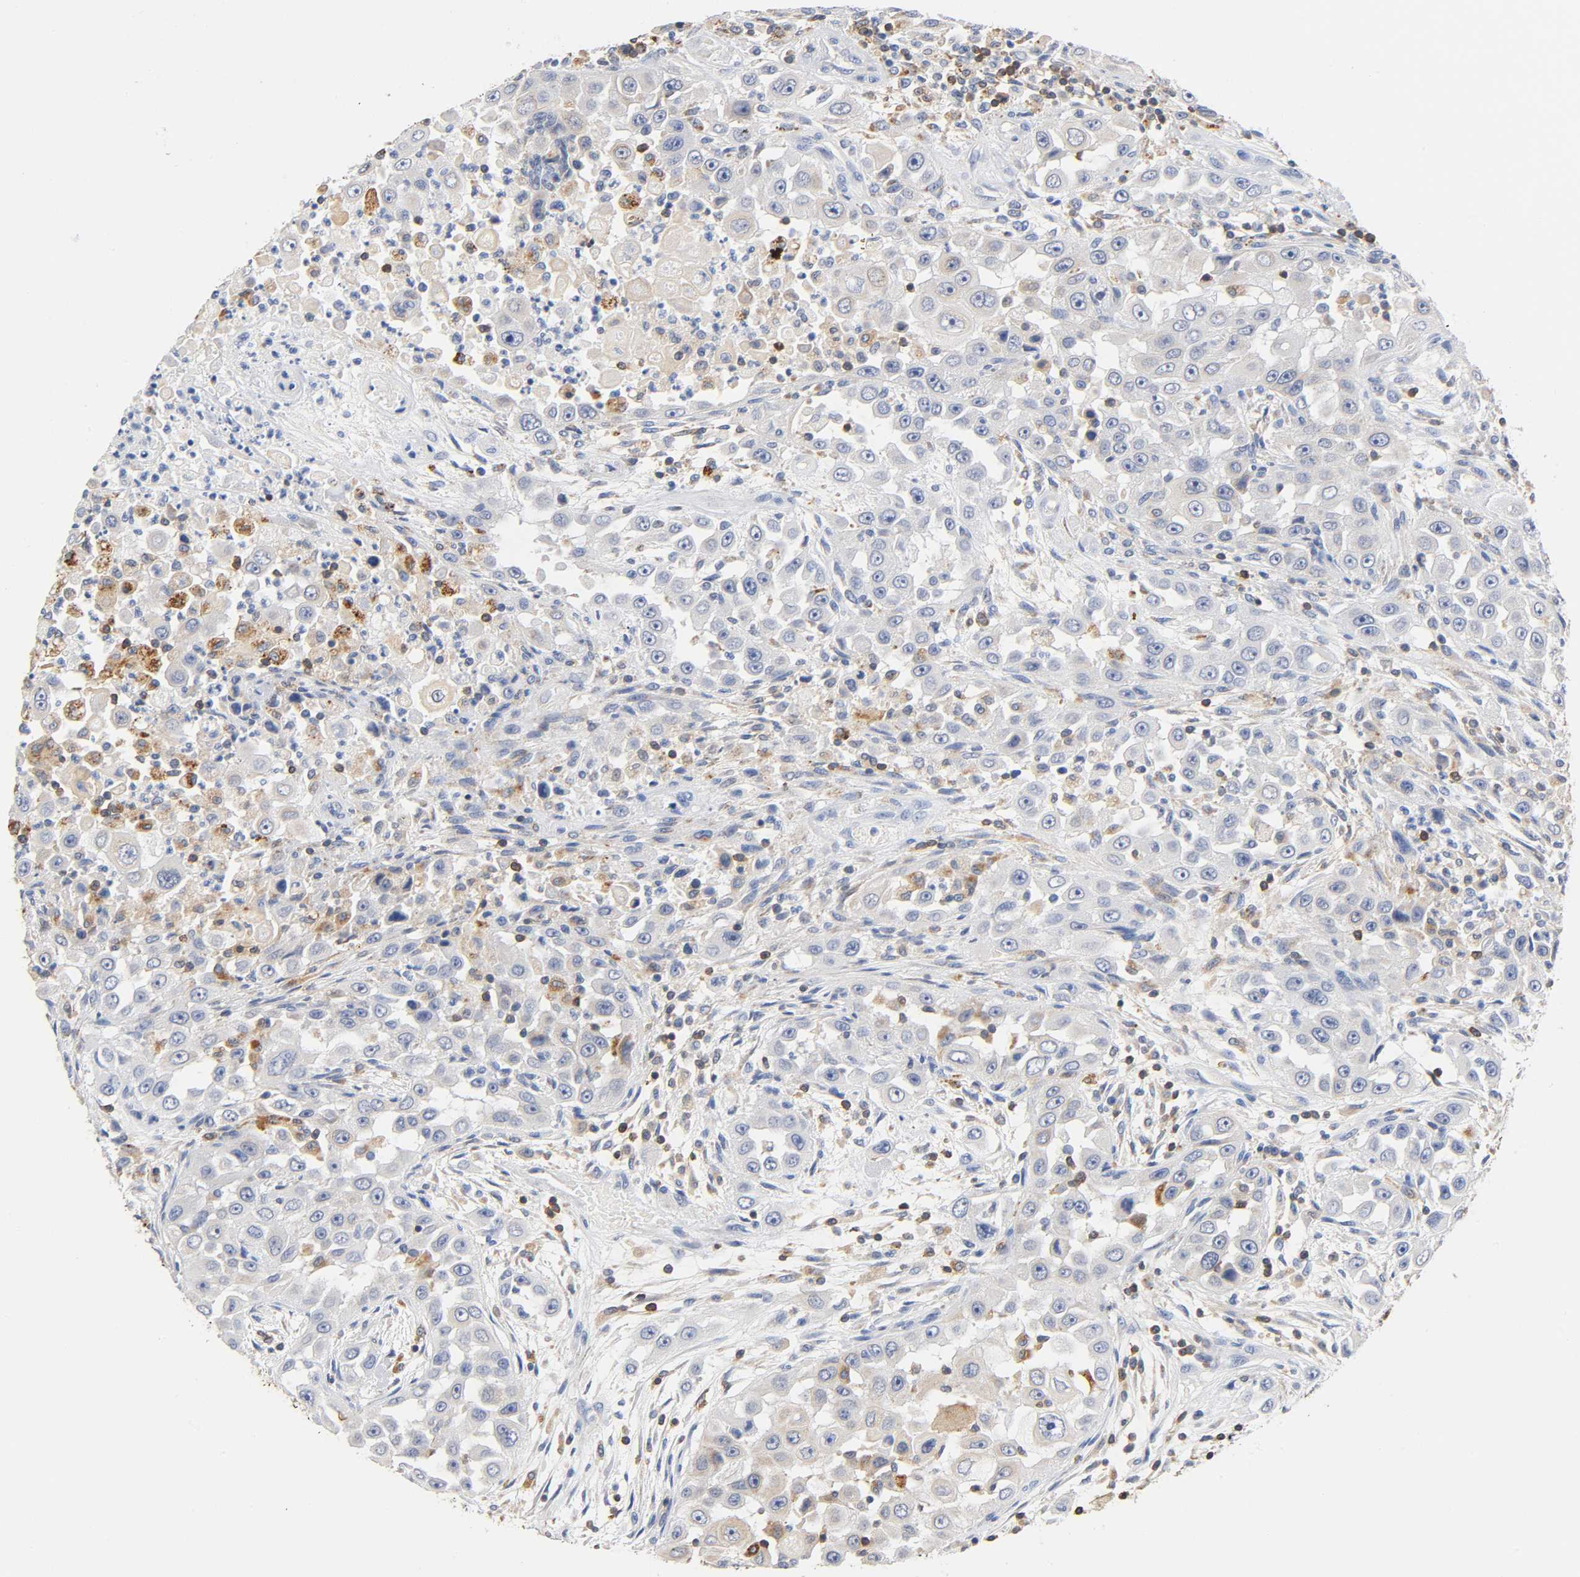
{"staining": {"intensity": "weak", "quantity": "25%-75%", "location": "cytoplasmic/membranous"}, "tissue": "head and neck cancer", "cell_type": "Tumor cells", "image_type": "cancer", "snomed": [{"axis": "morphology", "description": "Carcinoma, NOS"}, {"axis": "topography", "description": "Head-Neck"}], "caption": "The histopathology image shows staining of head and neck cancer (carcinoma), revealing weak cytoplasmic/membranous protein expression (brown color) within tumor cells. Immunohistochemistry stains the protein in brown and the nuclei are stained blue.", "gene": "UCKL1", "patient": {"sex": "male", "age": 87}}